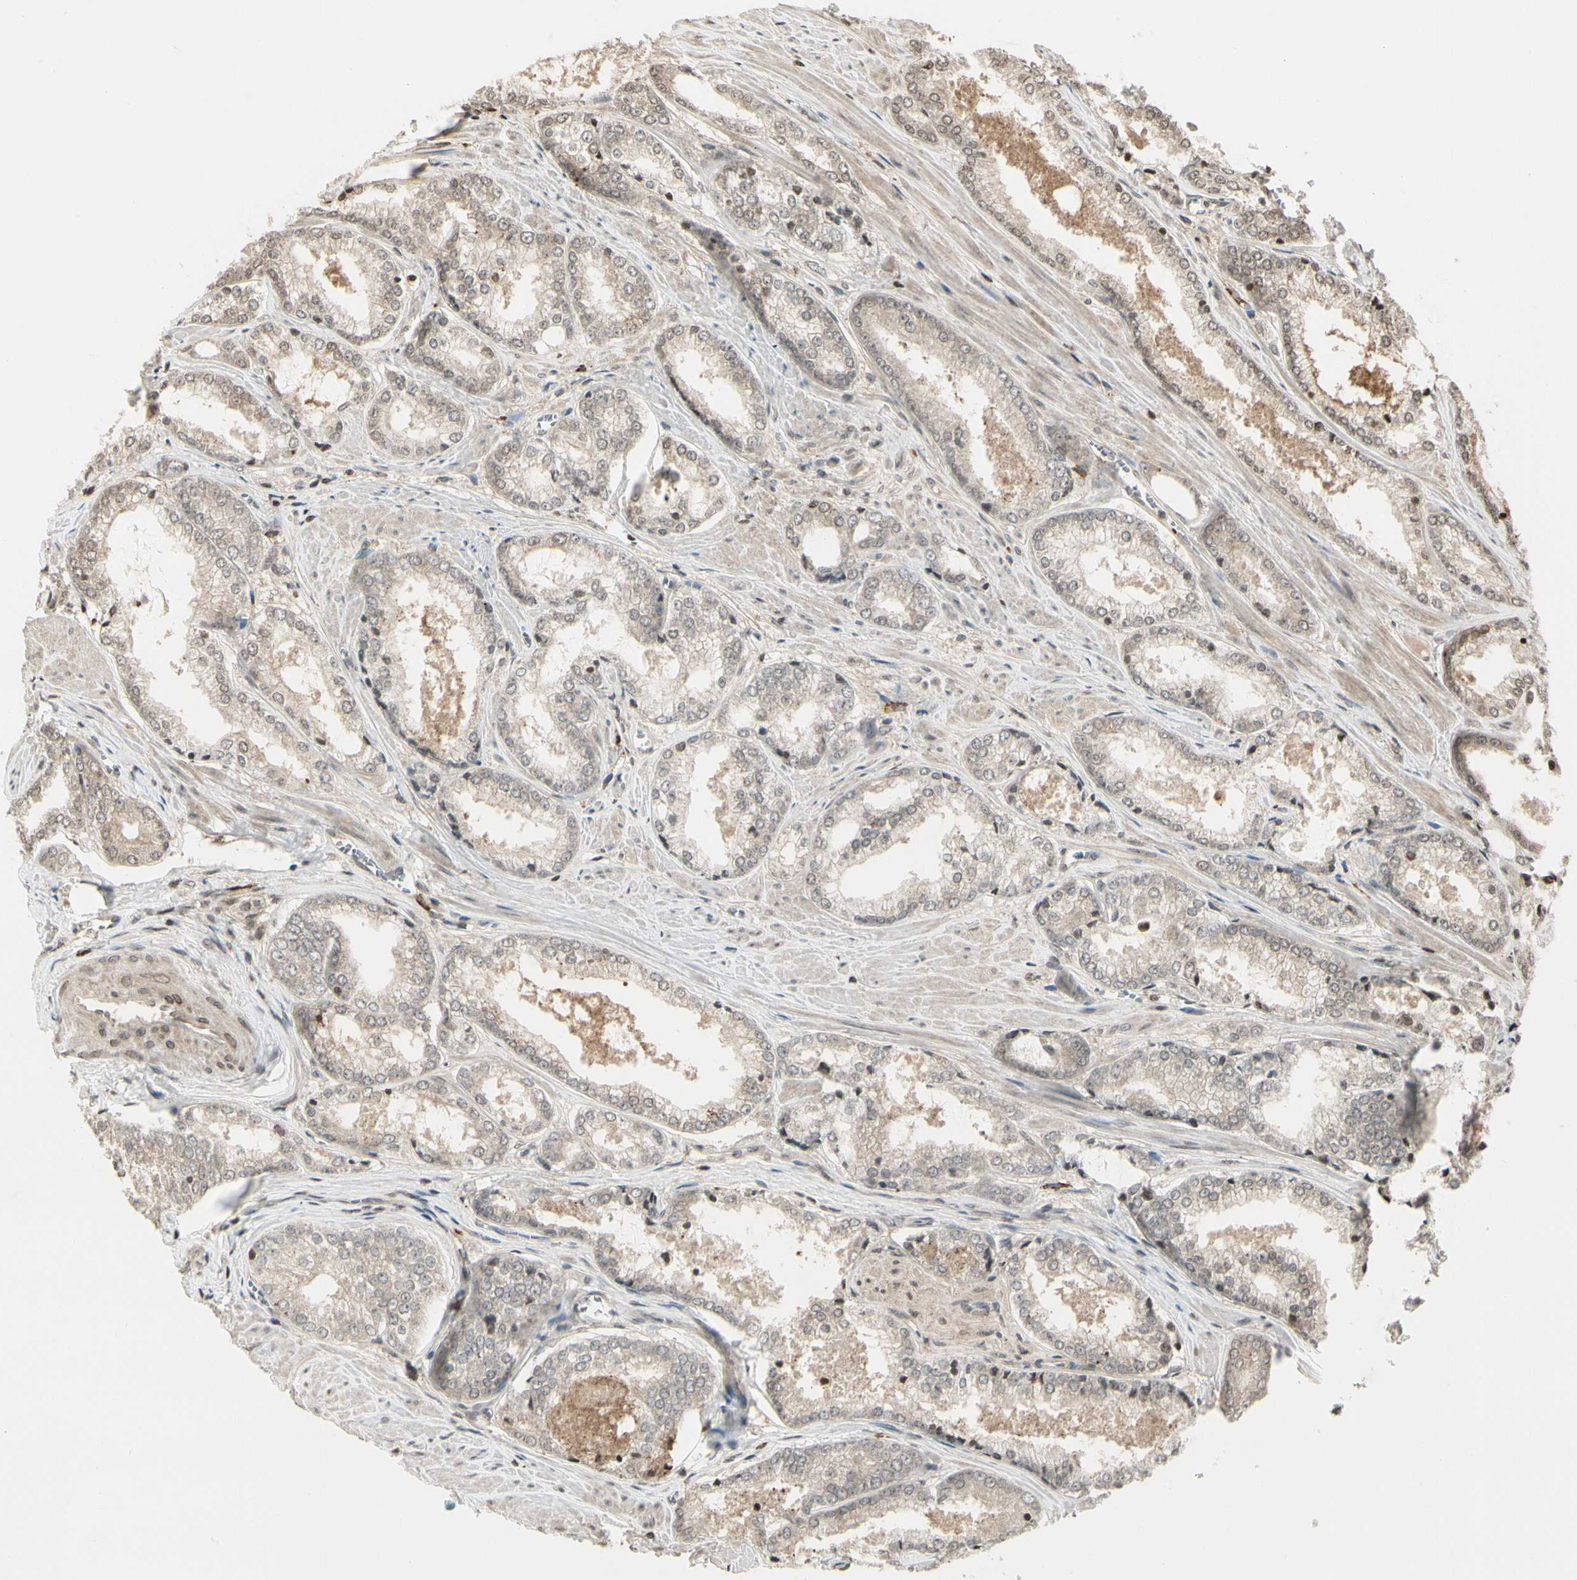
{"staining": {"intensity": "weak", "quantity": "<25%", "location": "cytoplasmic/membranous,nuclear"}, "tissue": "prostate cancer", "cell_type": "Tumor cells", "image_type": "cancer", "snomed": [{"axis": "morphology", "description": "Adenocarcinoma, Low grade"}, {"axis": "topography", "description": "Prostate"}], "caption": "High power microscopy photomicrograph of an immunohistochemistry (IHC) micrograph of prostate cancer, revealing no significant staining in tumor cells. The staining is performed using DAB brown chromogen with nuclei counter-stained in using hematoxylin.", "gene": "EVC", "patient": {"sex": "male", "age": 64}}